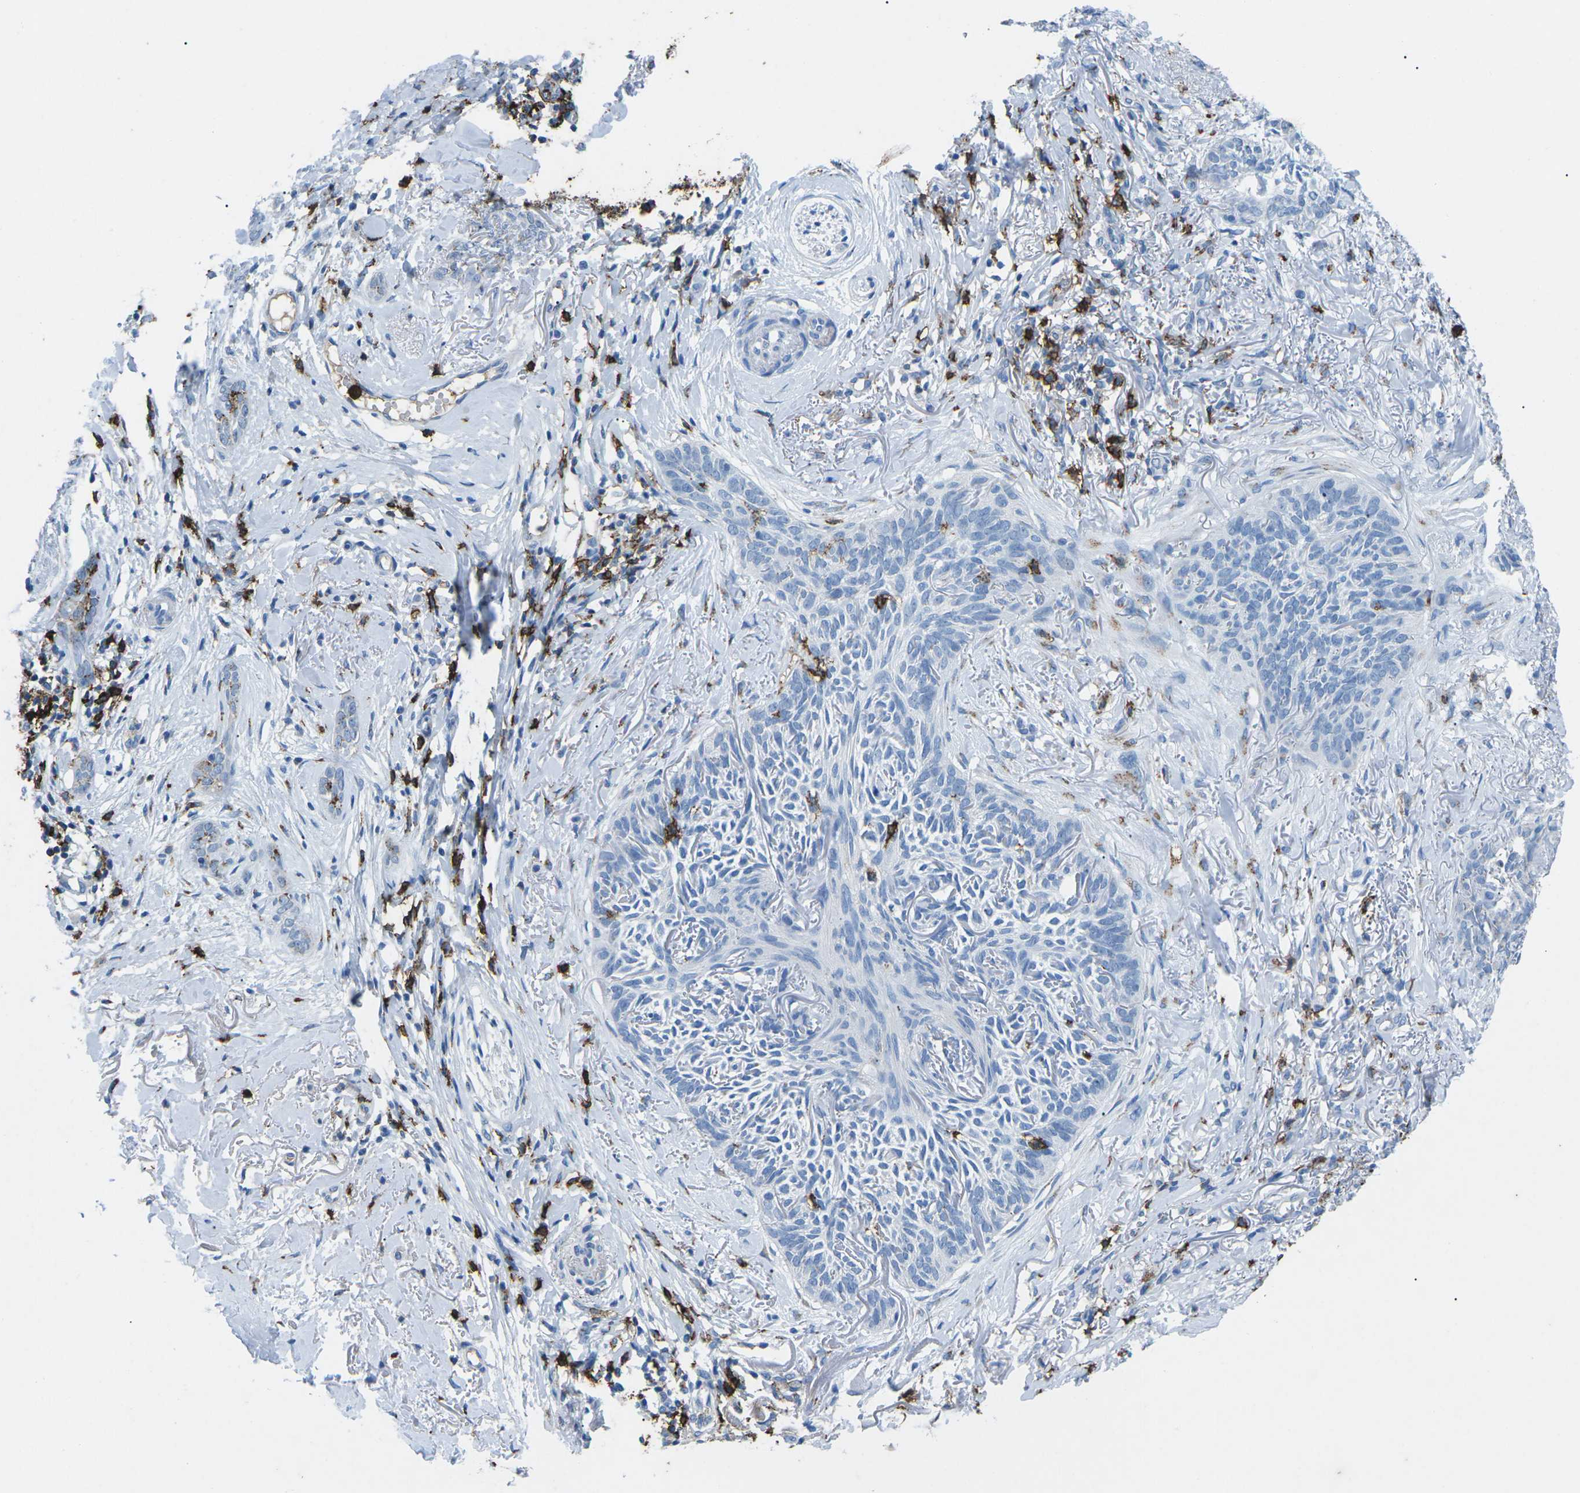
{"staining": {"intensity": "negative", "quantity": "none", "location": "none"}, "tissue": "skin cancer", "cell_type": "Tumor cells", "image_type": "cancer", "snomed": [{"axis": "morphology", "description": "Basal cell carcinoma"}, {"axis": "topography", "description": "Skin"}], "caption": "Skin basal cell carcinoma stained for a protein using immunohistochemistry reveals no expression tumor cells.", "gene": "CTAGE1", "patient": {"sex": "female", "age": 84}}